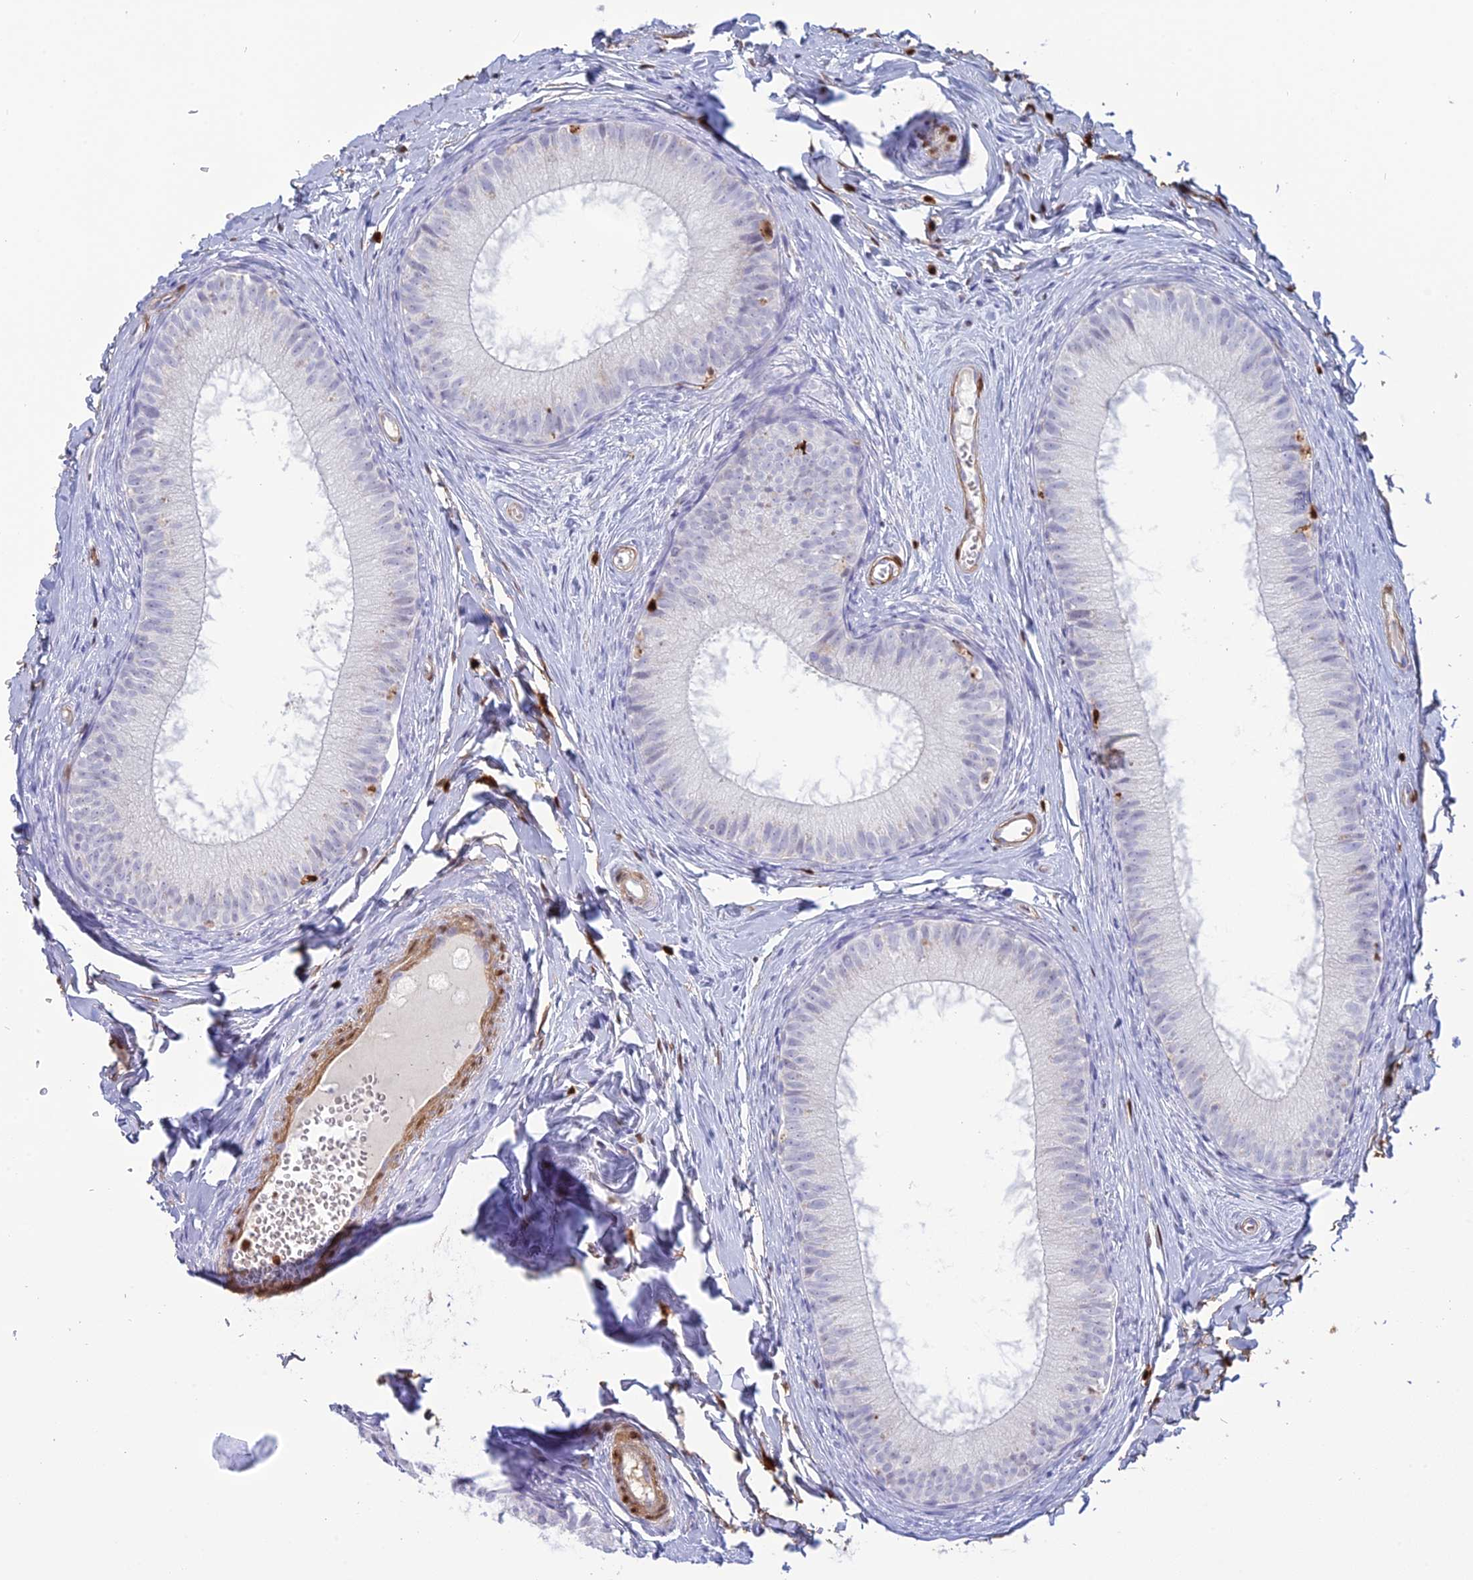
{"staining": {"intensity": "negative", "quantity": "none", "location": "none"}, "tissue": "epididymis", "cell_type": "Glandular cells", "image_type": "normal", "snomed": [{"axis": "morphology", "description": "Normal tissue, NOS"}, {"axis": "topography", "description": "Epididymis"}], "caption": "Epididymis stained for a protein using immunohistochemistry (IHC) displays no expression glandular cells.", "gene": "PGBD4", "patient": {"sex": "male", "age": 34}}